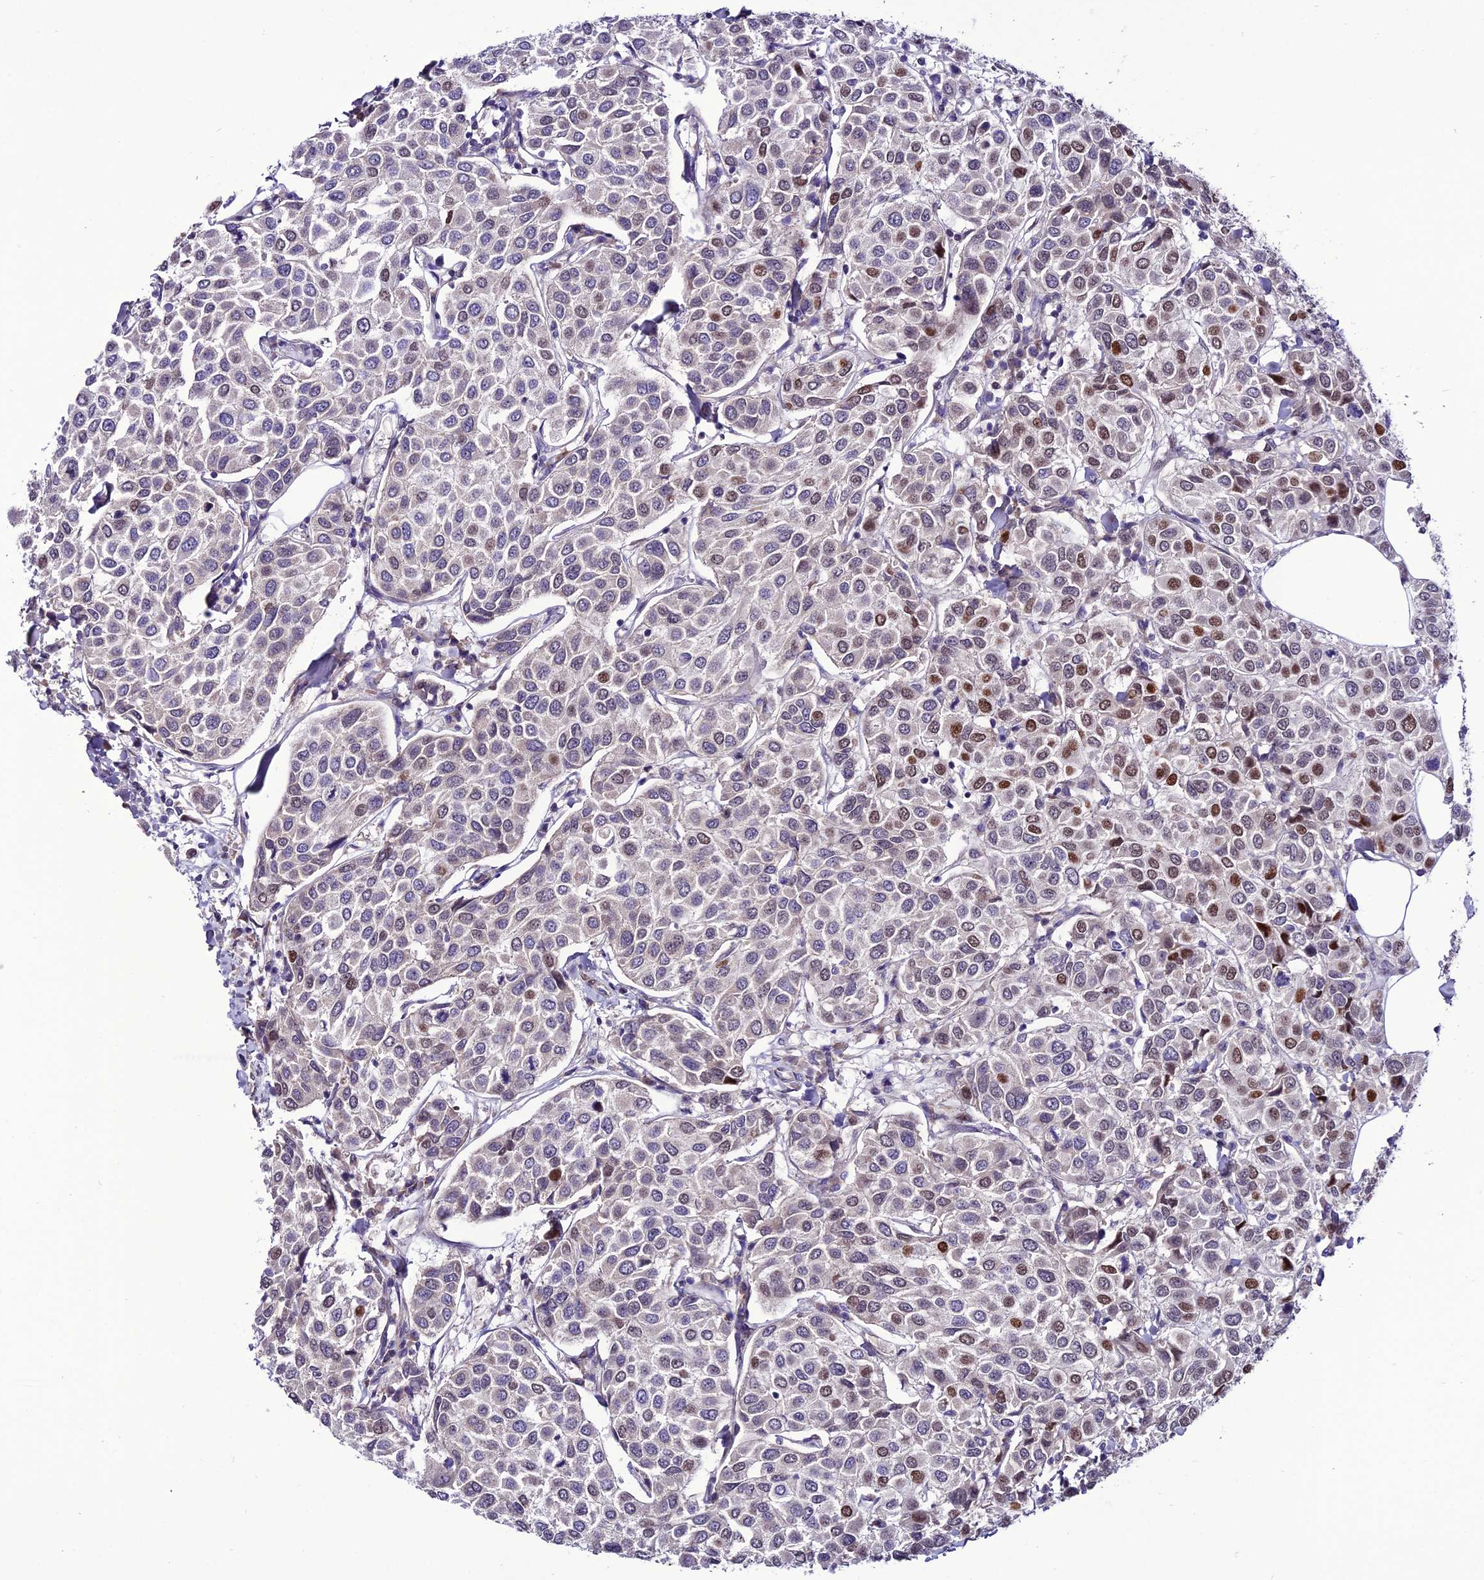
{"staining": {"intensity": "moderate", "quantity": "<25%", "location": "nuclear"}, "tissue": "breast cancer", "cell_type": "Tumor cells", "image_type": "cancer", "snomed": [{"axis": "morphology", "description": "Duct carcinoma"}, {"axis": "topography", "description": "Breast"}], "caption": "This image exhibits IHC staining of infiltrating ductal carcinoma (breast), with low moderate nuclear staining in about <25% of tumor cells.", "gene": "ZNF707", "patient": {"sex": "female", "age": 55}}